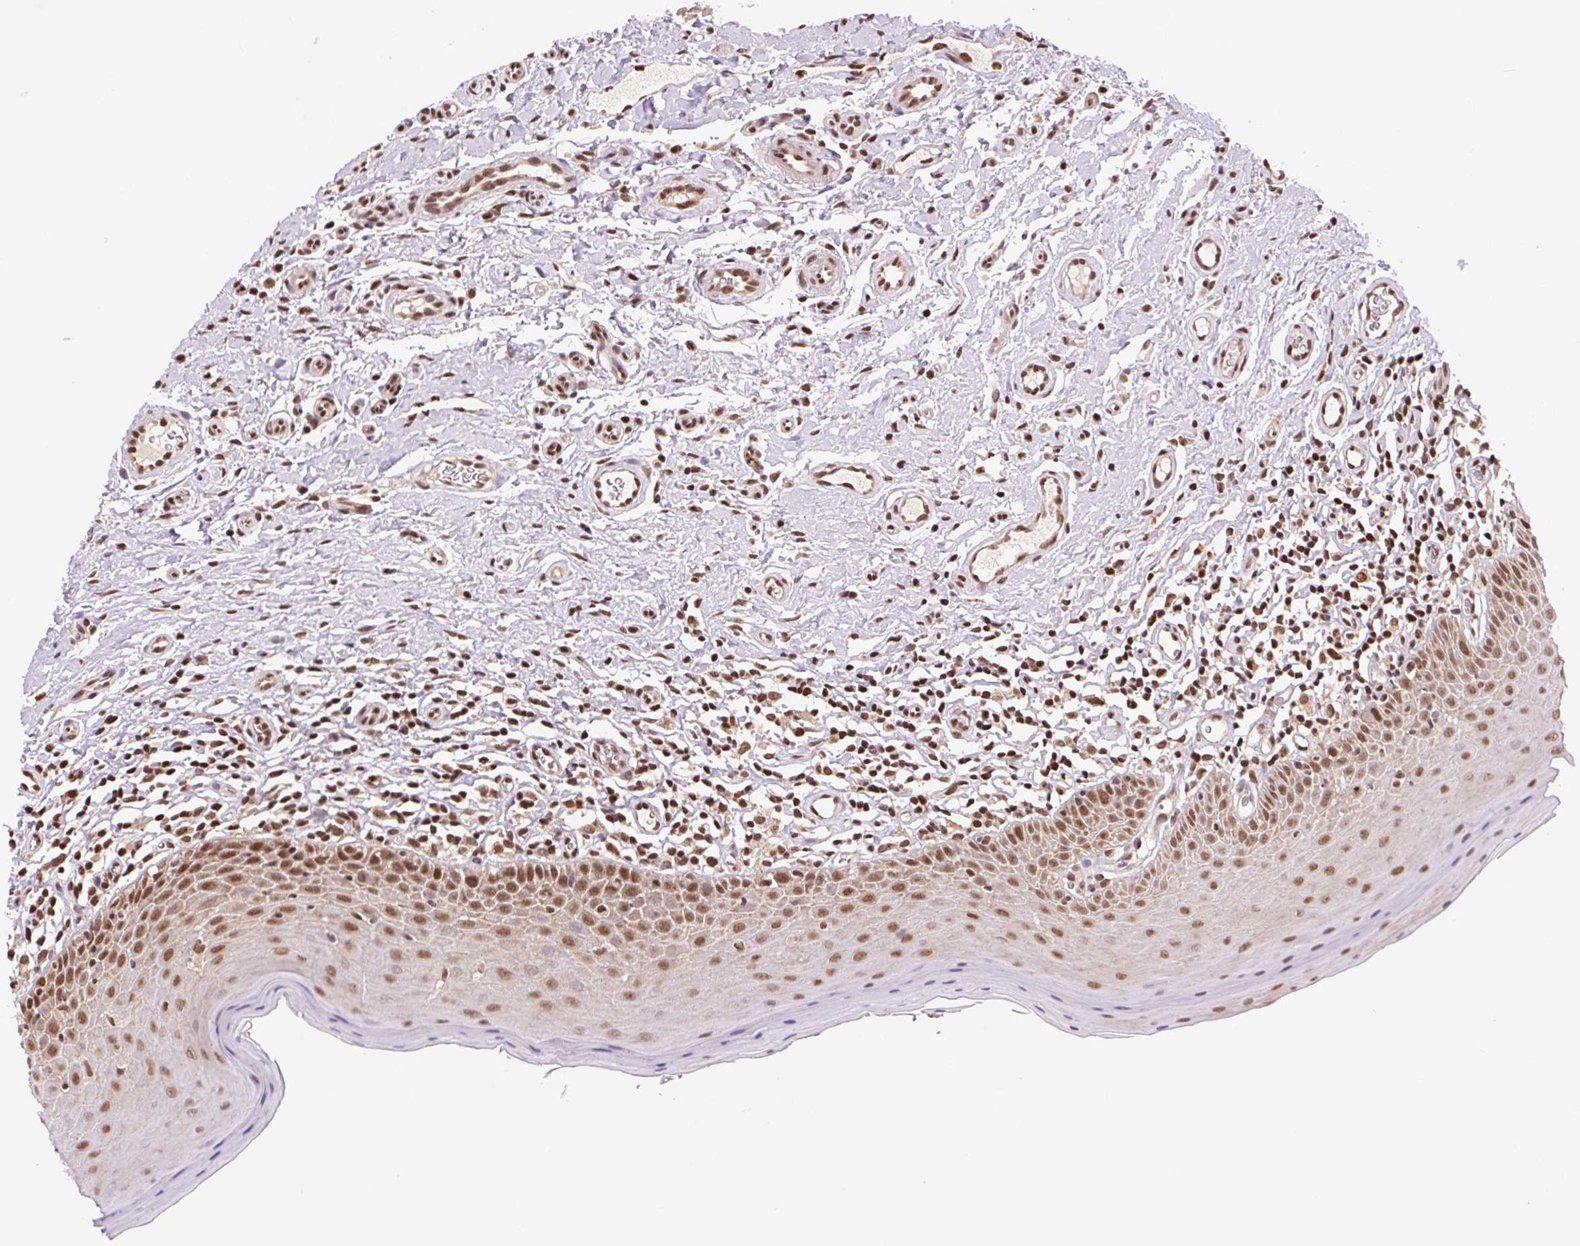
{"staining": {"intensity": "strong", "quantity": ">75%", "location": "nuclear"}, "tissue": "oral mucosa", "cell_type": "Squamous epithelial cells", "image_type": "normal", "snomed": [{"axis": "morphology", "description": "Normal tissue, NOS"}, {"axis": "topography", "description": "Oral tissue"}, {"axis": "topography", "description": "Tounge, NOS"}], "caption": "Strong nuclear staining is present in about >75% of squamous epithelial cells in unremarkable oral mucosa.", "gene": "RAD23A", "patient": {"sex": "female", "age": 58}}